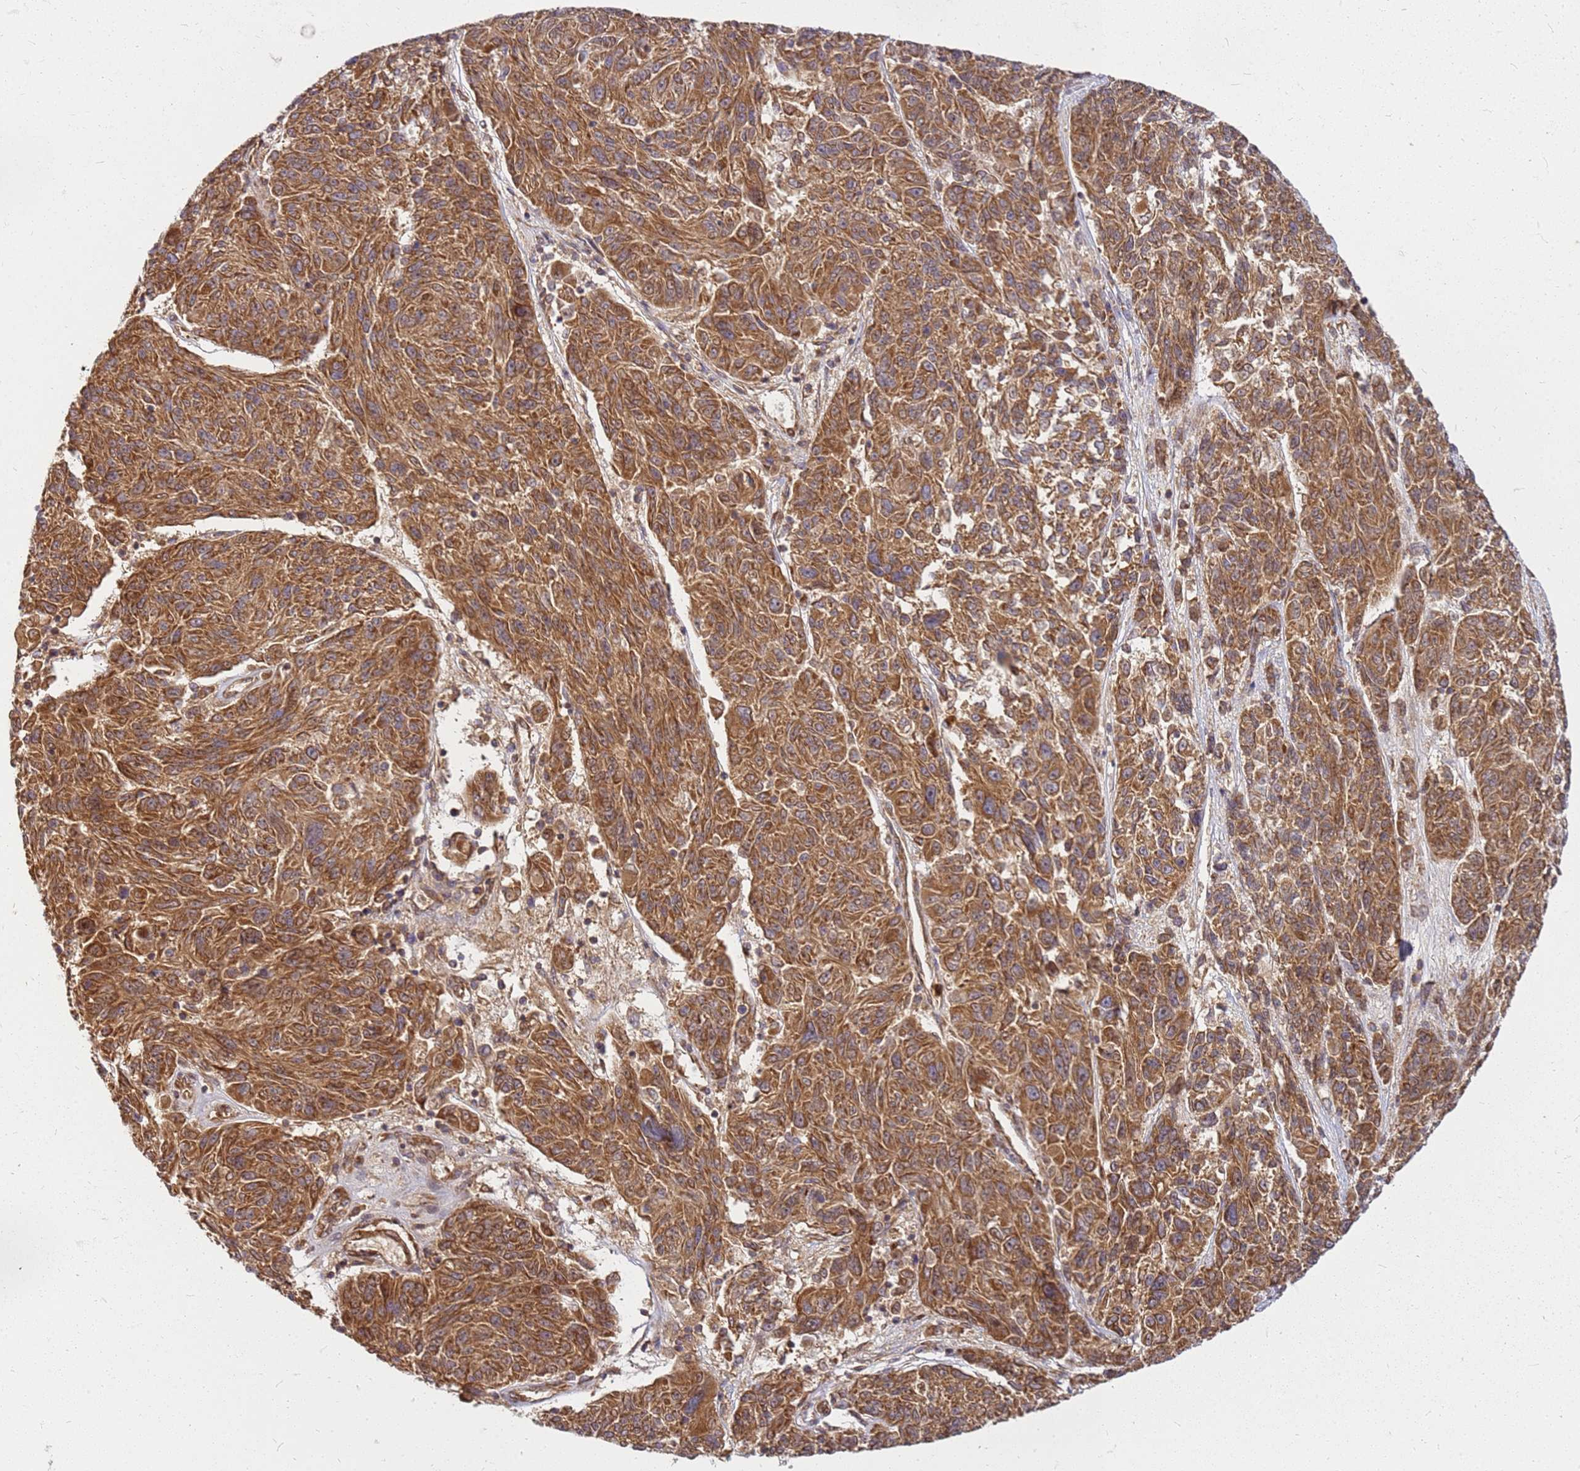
{"staining": {"intensity": "moderate", "quantity": ">75%", "location": "cytoplasmic/membranous"}, "tissue": "melanoma", "cell_type": "Tumor cells", "image_type": "cancer", "snomed": [{"axis": "morphology", "description": "Malignant melanoma, NOS"}, {"axis": "topography", "description": "Skin"}], "caption": "Immunohistochemical staining of malignant melanoma reveals medium levels of moderate cytoplasmic/membranous expression in about >75% of tumor cells.", "gene": "CCDC159", "patient": {"sex": "male", "age": 53}}